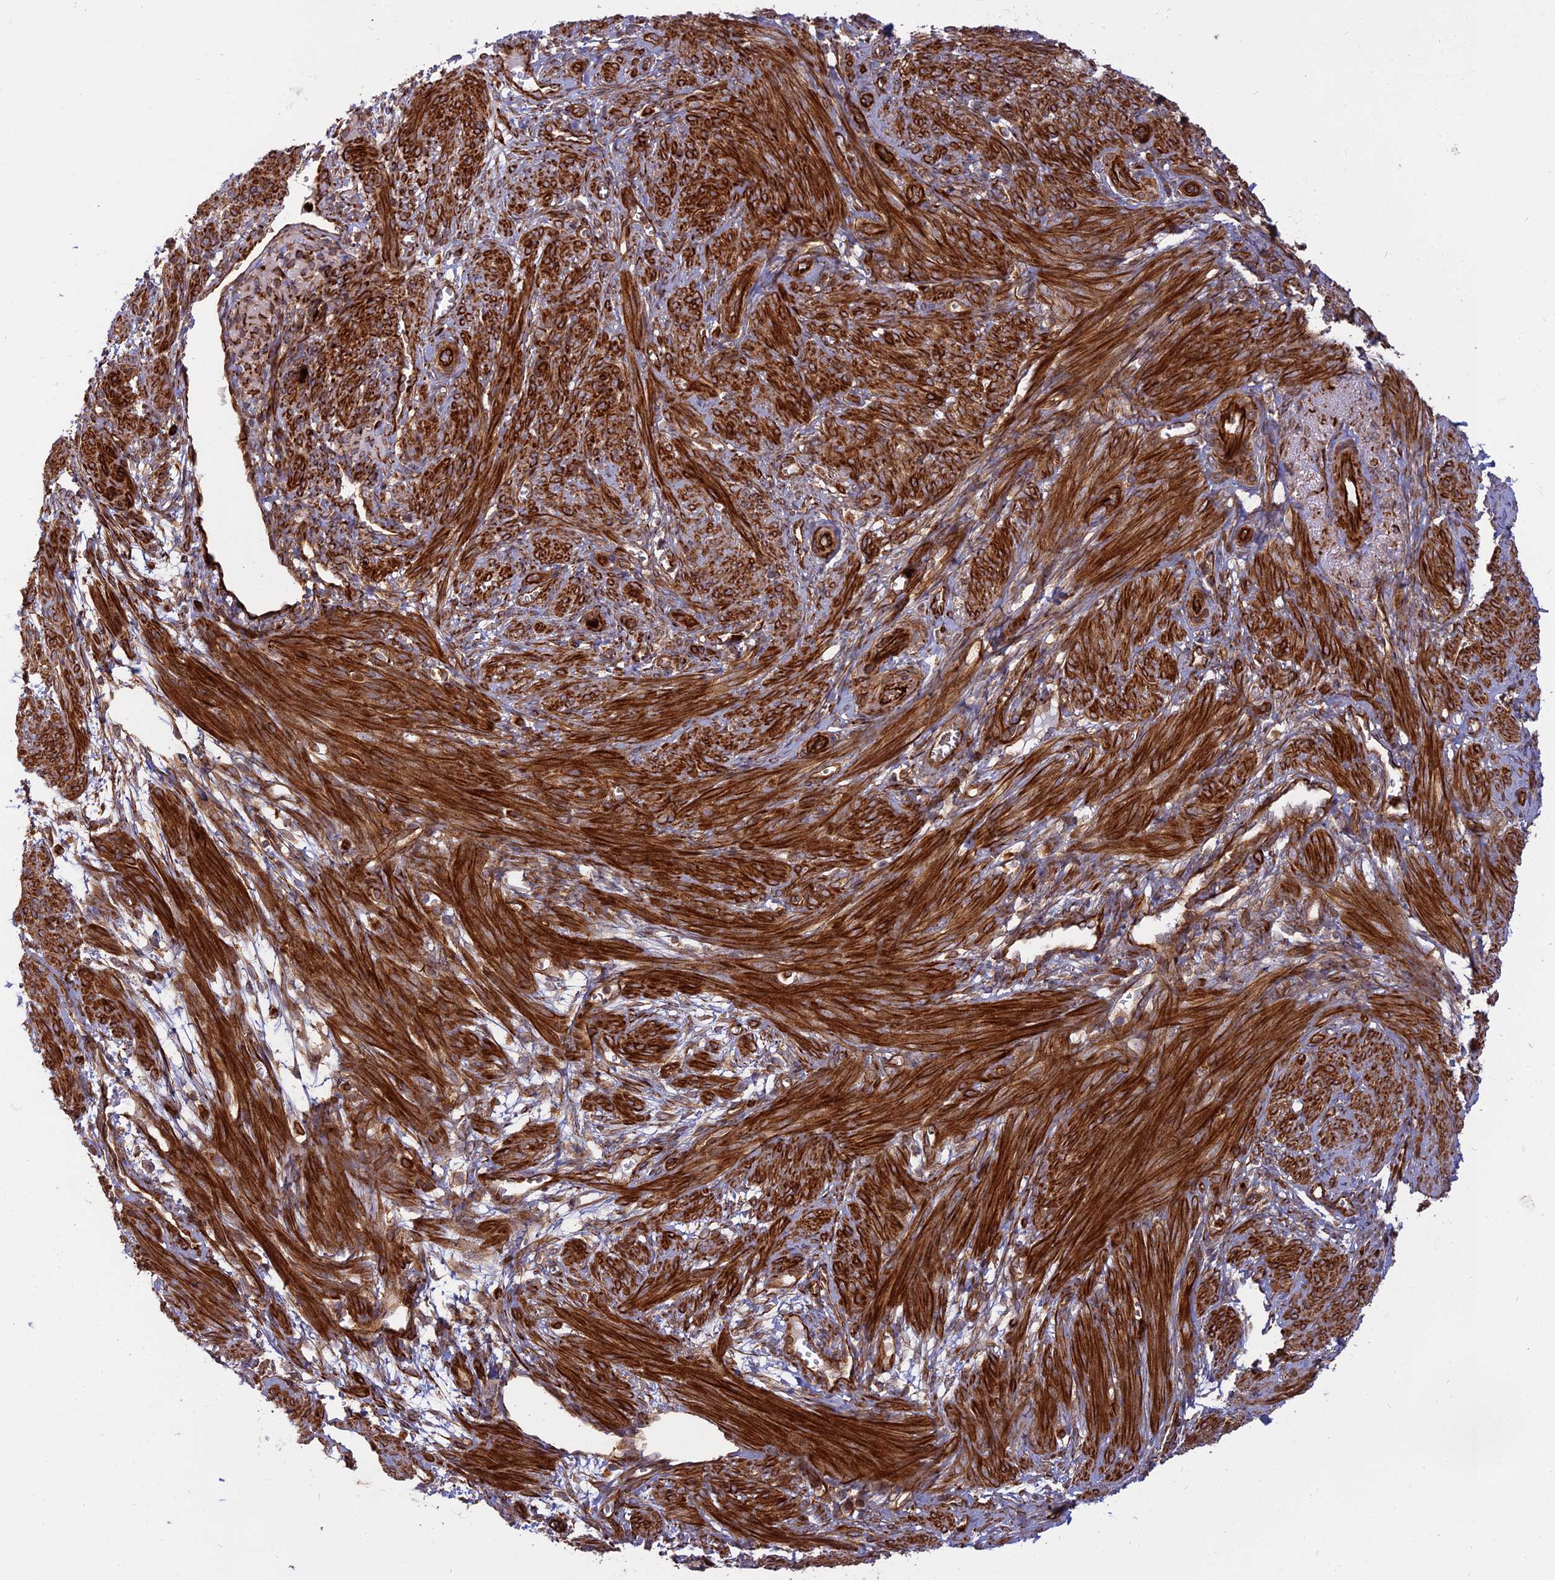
{"staining": {"intensity": "strong", "quantity": ">75%", "location": "cytoplasmic/membranous"}, "tissue": "smooth muscle", "cell_type": "Smooth muscle cells", "image_type": "normal", "snomed": [{"axis": "morphology", "description": "Normal tissue, NOS"}, {"axis": "topography", "description": "Smooth muscle"}], "caption": "About >75% of smooth muscle cells in benign smooth muscle display strong cytoplasmic/membranous protein positivity as visualized by brown immunohistochemical staining.", "gene": "PHLDB3", "patient": {"sex": "female", "age": 39}}